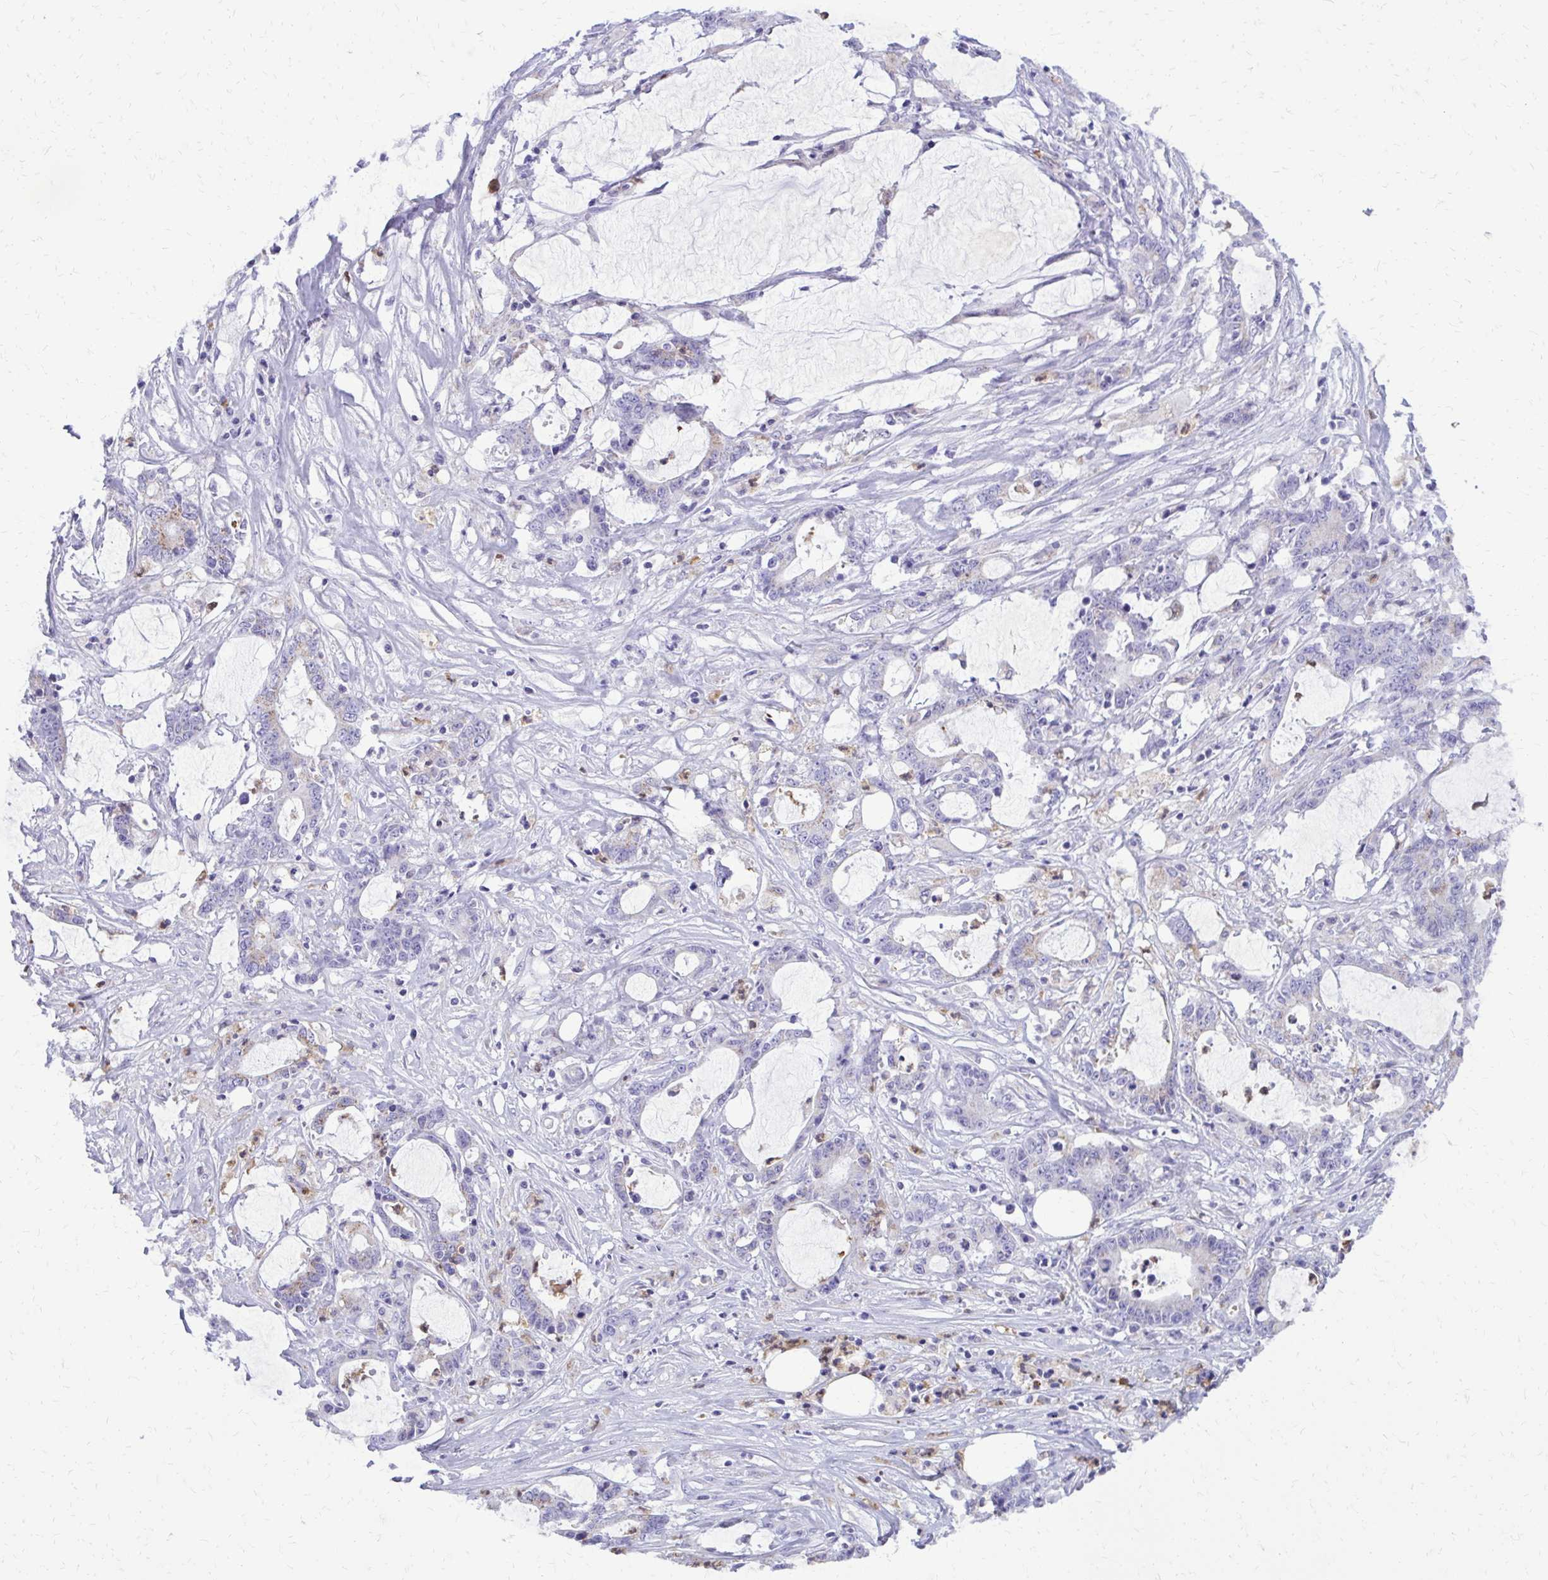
{"staining": {"intensity": "negative", "quantity": "none", "location": "none"}, "tissue": "stomach cancer", "cell_type": "Tumor cells", "image_type": "cancer", "snomed": [{"axis": "morphology", "description": "Adenocarcinoma, NOS"}, {"axis": "topography", "description": "Stomach, upper"}], "caption": "IHC of human adenocarcinoma (stomach) reveals no staining in tumor cells.", "gene": "CAT", "patient": {"sex": "male", "age": 68}}